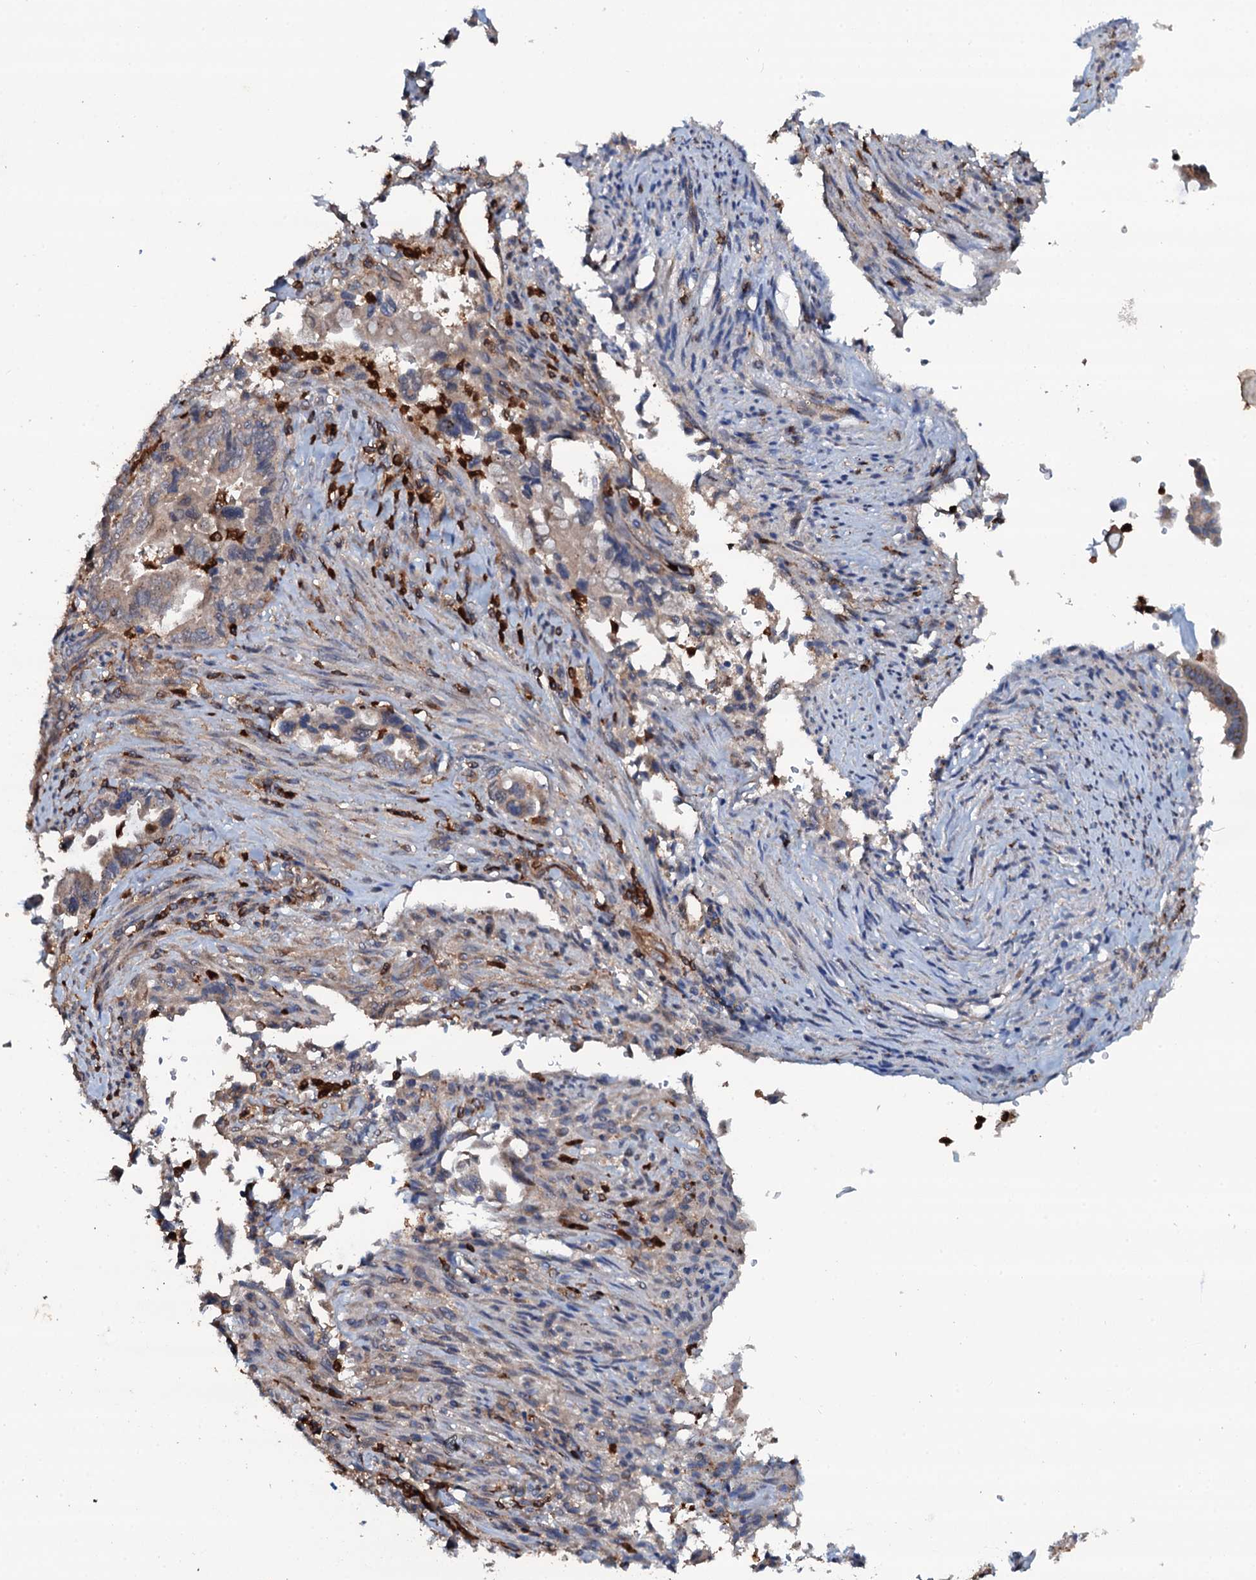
{"staining": {"intensity": "moderate", "quantity": ">75%", "location": "cytoplasmic/membranous"}, "tissue": "pancreatic cancer", "cell_type": "Tumor cells", "image_type": "cancer", "snomed": [{"axis": "morphology", "description": "Adenocarcinoma, NOS"}, {"axis": "topography", "description": "Pancreas"}], "caption": "Protein analysis of adenocarcinoma (pancreatic) tissue reveals moderate cytoplasmic/membranous positivity in about >75% of tumor cells.", "gene": "GRK2", "patient": {"sex": "male", "age": 70}}